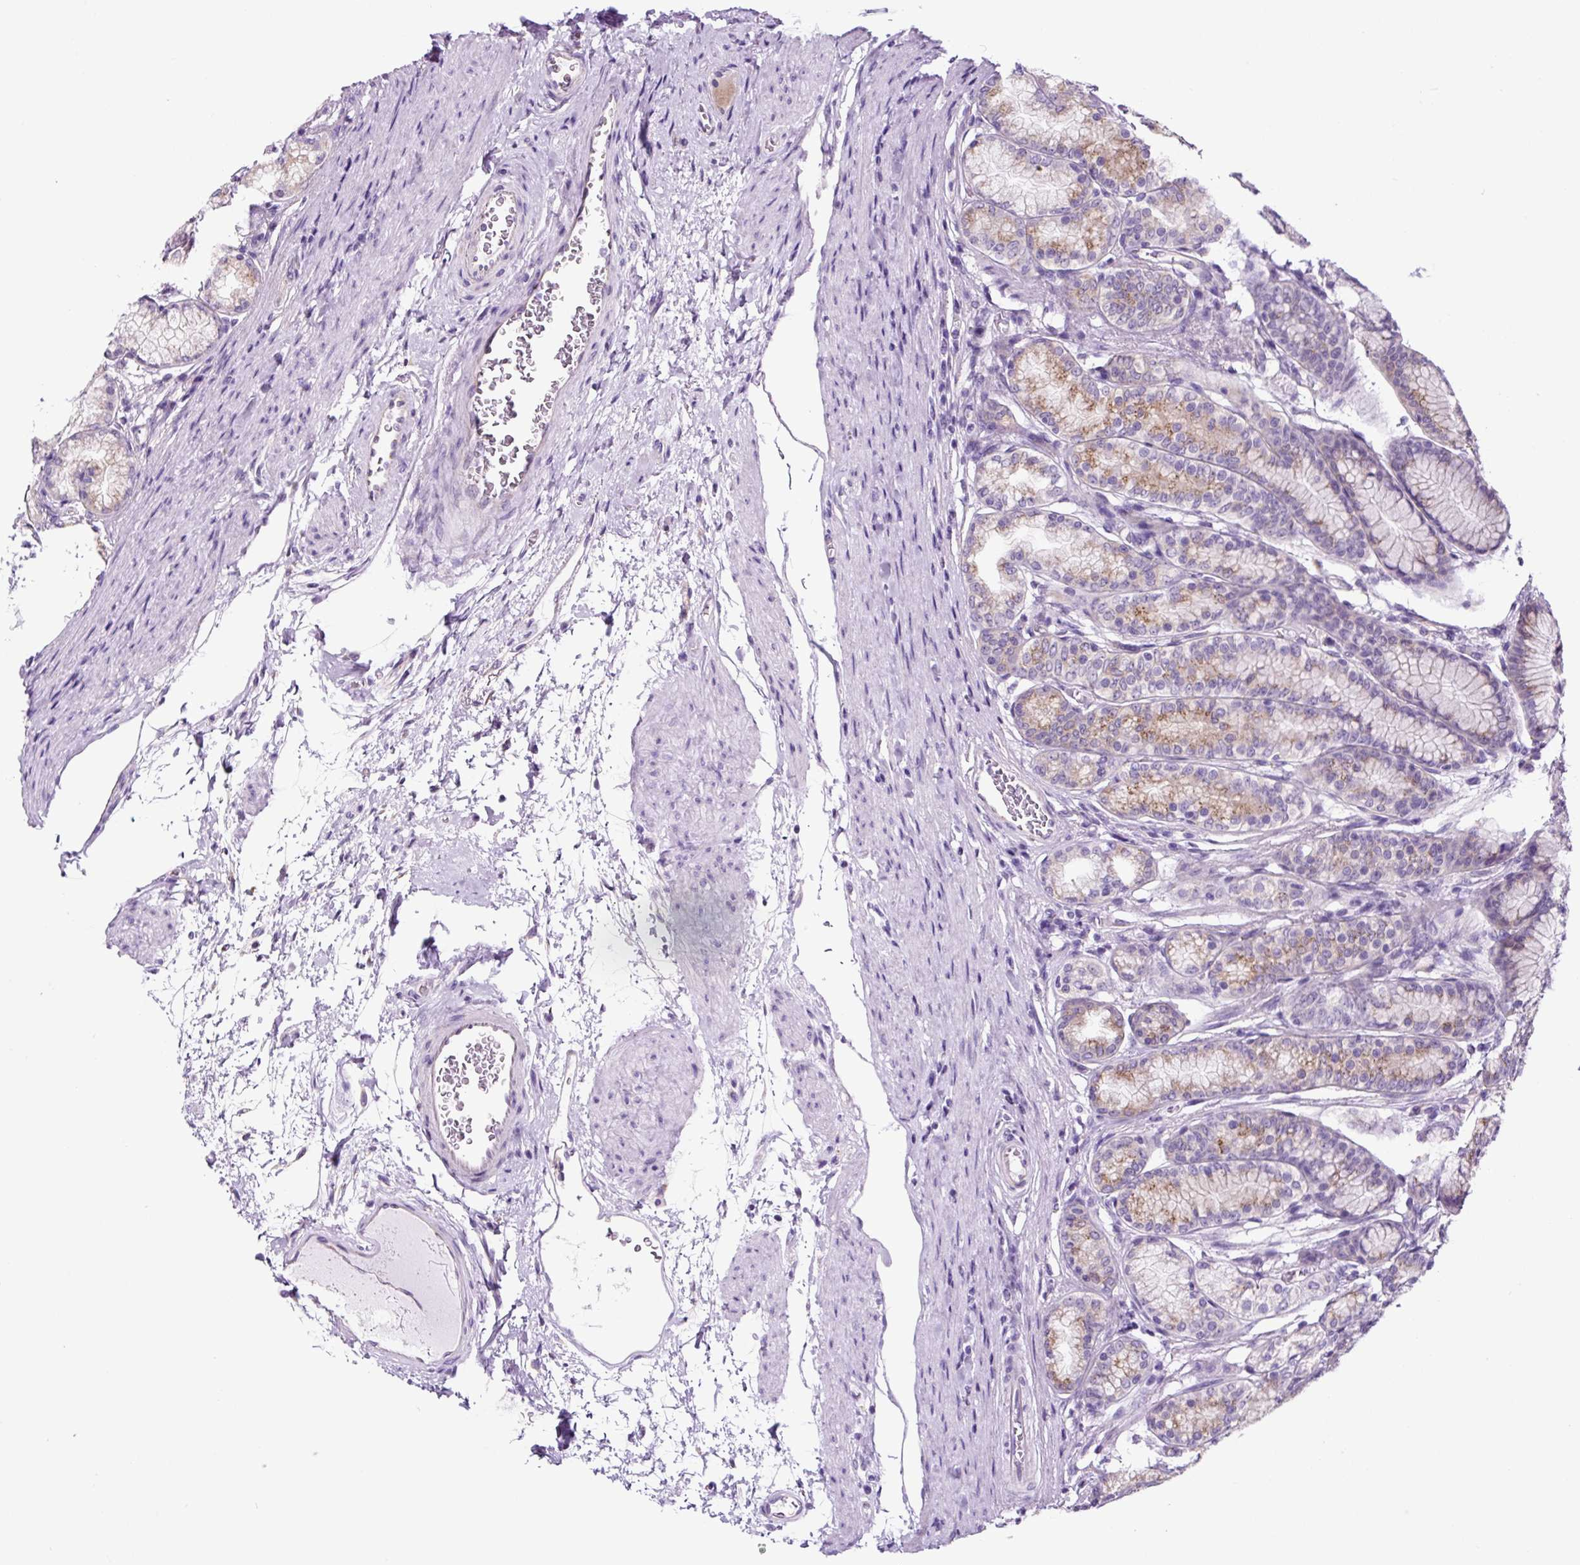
{"staining": {"intensity": "moderate", "quantity": "<25%", "location": "cytoplasmic/membranous"}, "tissue": "stomach", "cell_type": "Glandular cells", "image_type": "normal", "snomed": [{"axis": "morphology", "description": "Normal tissue, NOS"}, {"axis": "morphology", "description": "Adenocarcinoma, NOS"}, {"axis": "morphology", "description": "Adenocarcinoma, High grade"}, {"axis": "topography", "description": "Stomach, upper"}, {"axis": "topography", "description": "Stomach"}], "caption": "Immunohistochemistry (IHC) histopathology image of normal human stomach stained for a protein (brown), which shows low levels of moderate cytoplasmic/membranous expression in about <25% of glandular cells.", "gene": "GORASP1", "patient": {"sex": "female", "age": 65}}